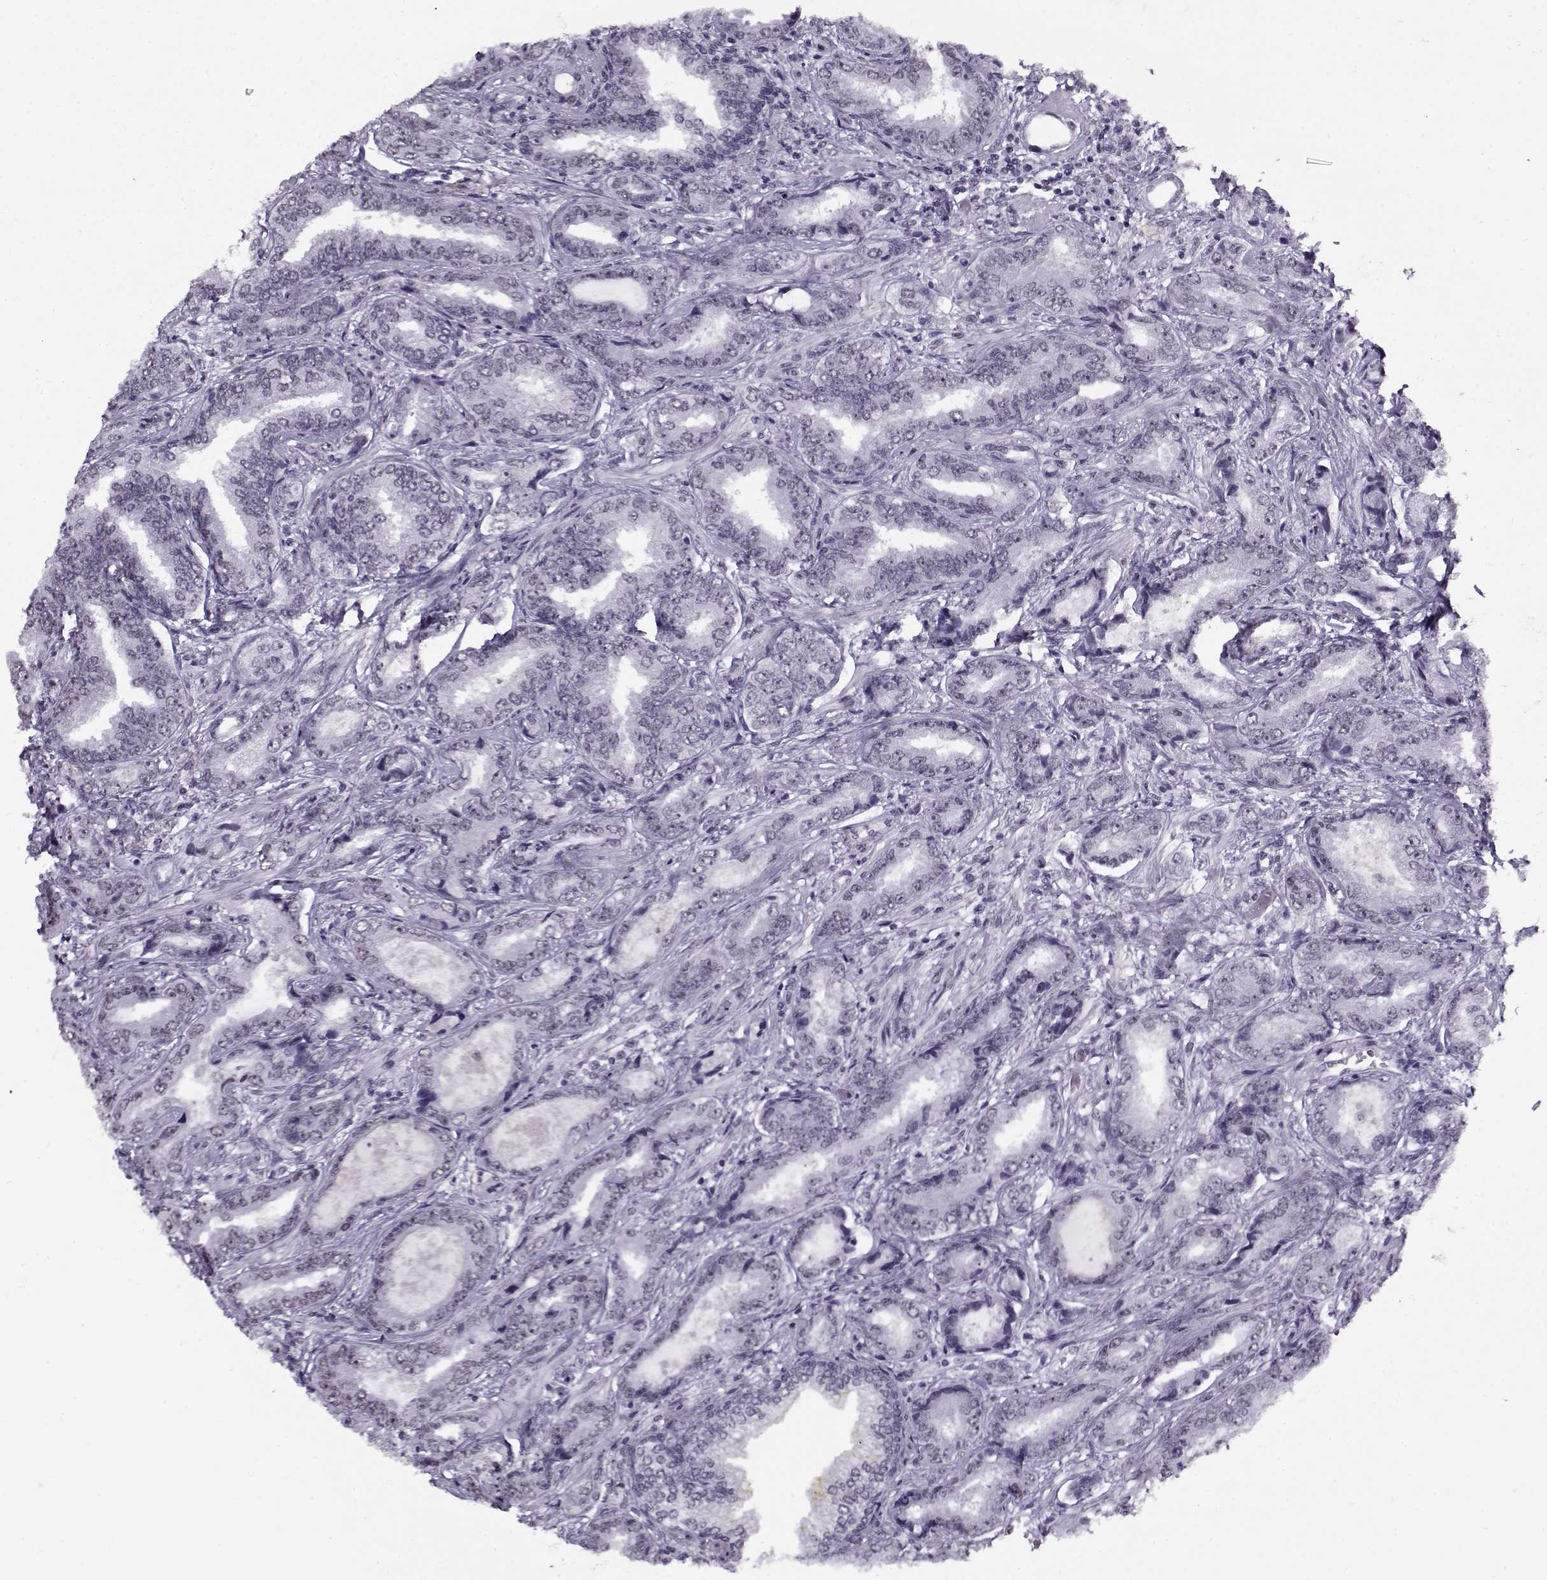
{"staining": {"intensity": "negative", "quantity": "none", "location": "none"}, "tissue": "prostate cancer", "cell_type": "Tumor cells", "image_type": "cancer", "snomed": [{"axis": "morphology", "description": "Adenocarcinoma, Low grade"}, {"axis": "topography", "description": "Prostate"}], "caption": "An immunohistochemistry (IHC) image of prostate cancer is shown. There is no staining in tumor cells of prostate cancer. The staining was performed using DAB (3,3'-diaminobenzidine) to visualize the protein expression in brown, while the nuclei were stained in blue with hematoxylin (Magnification: 20x).", "gene": "PRMT8", "patient": {"sex": "male", "age": 68}}